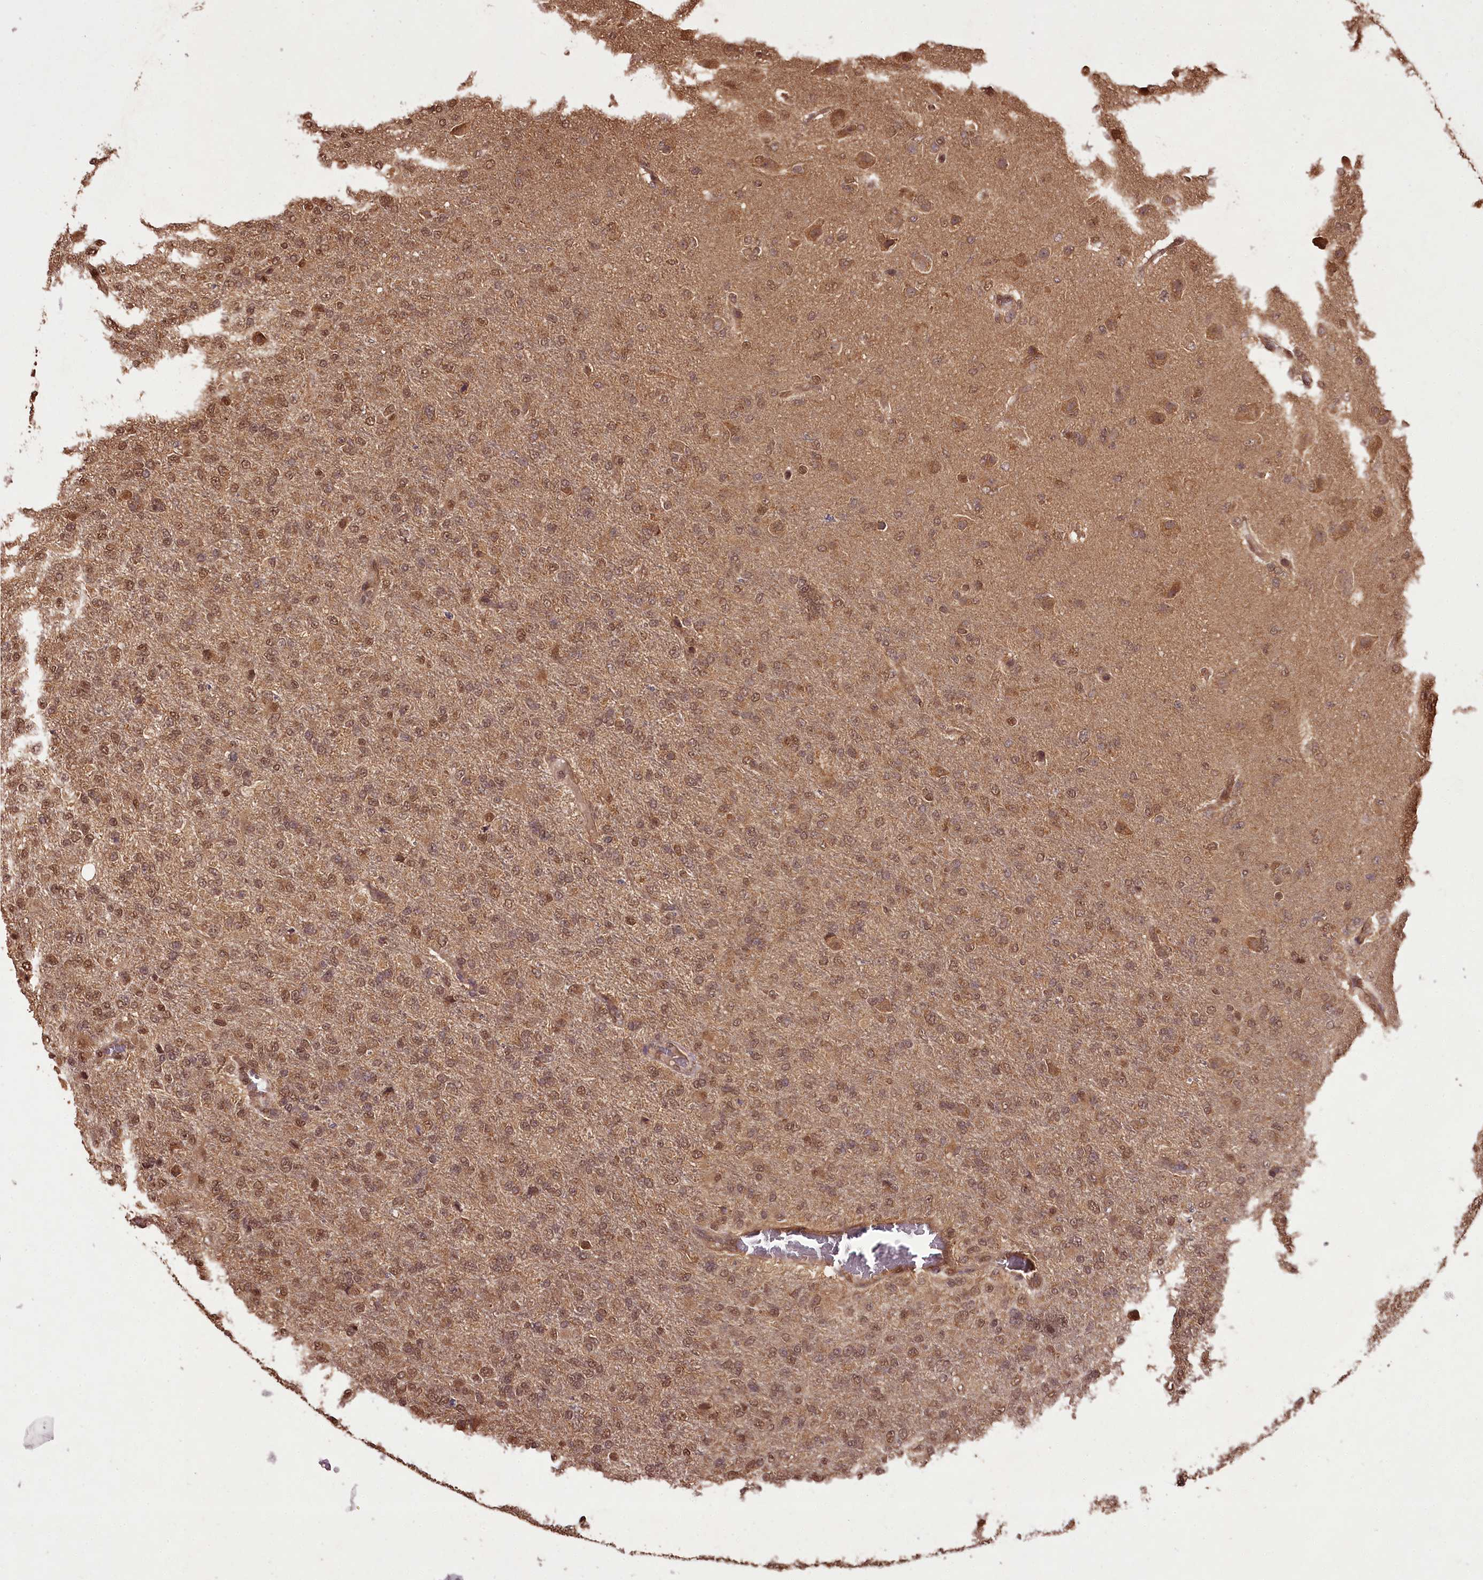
{"staining": {"intensity": "moderate", "quantity": ">75%", "location": "cytoplasmic/membranous,nuclear"}, "tissue": "glioma", "cell_type": "Tumor cells", "image_type": "cancer", "snomed": [{"axis": "morphology", "description": "Glioma, malignant, High grade"}, {"axis": "topography", "description": "Brain"}], "caption": "Moderate cytoplasmic/membranous and nuclear staining for a protein is appreciated in about >75% of tumor cells of high-grade glioma (malignant) using immunohistochemistry (IHC).", "gene": "NPRL2", "patient": {"sex": "female", "age": 74}}